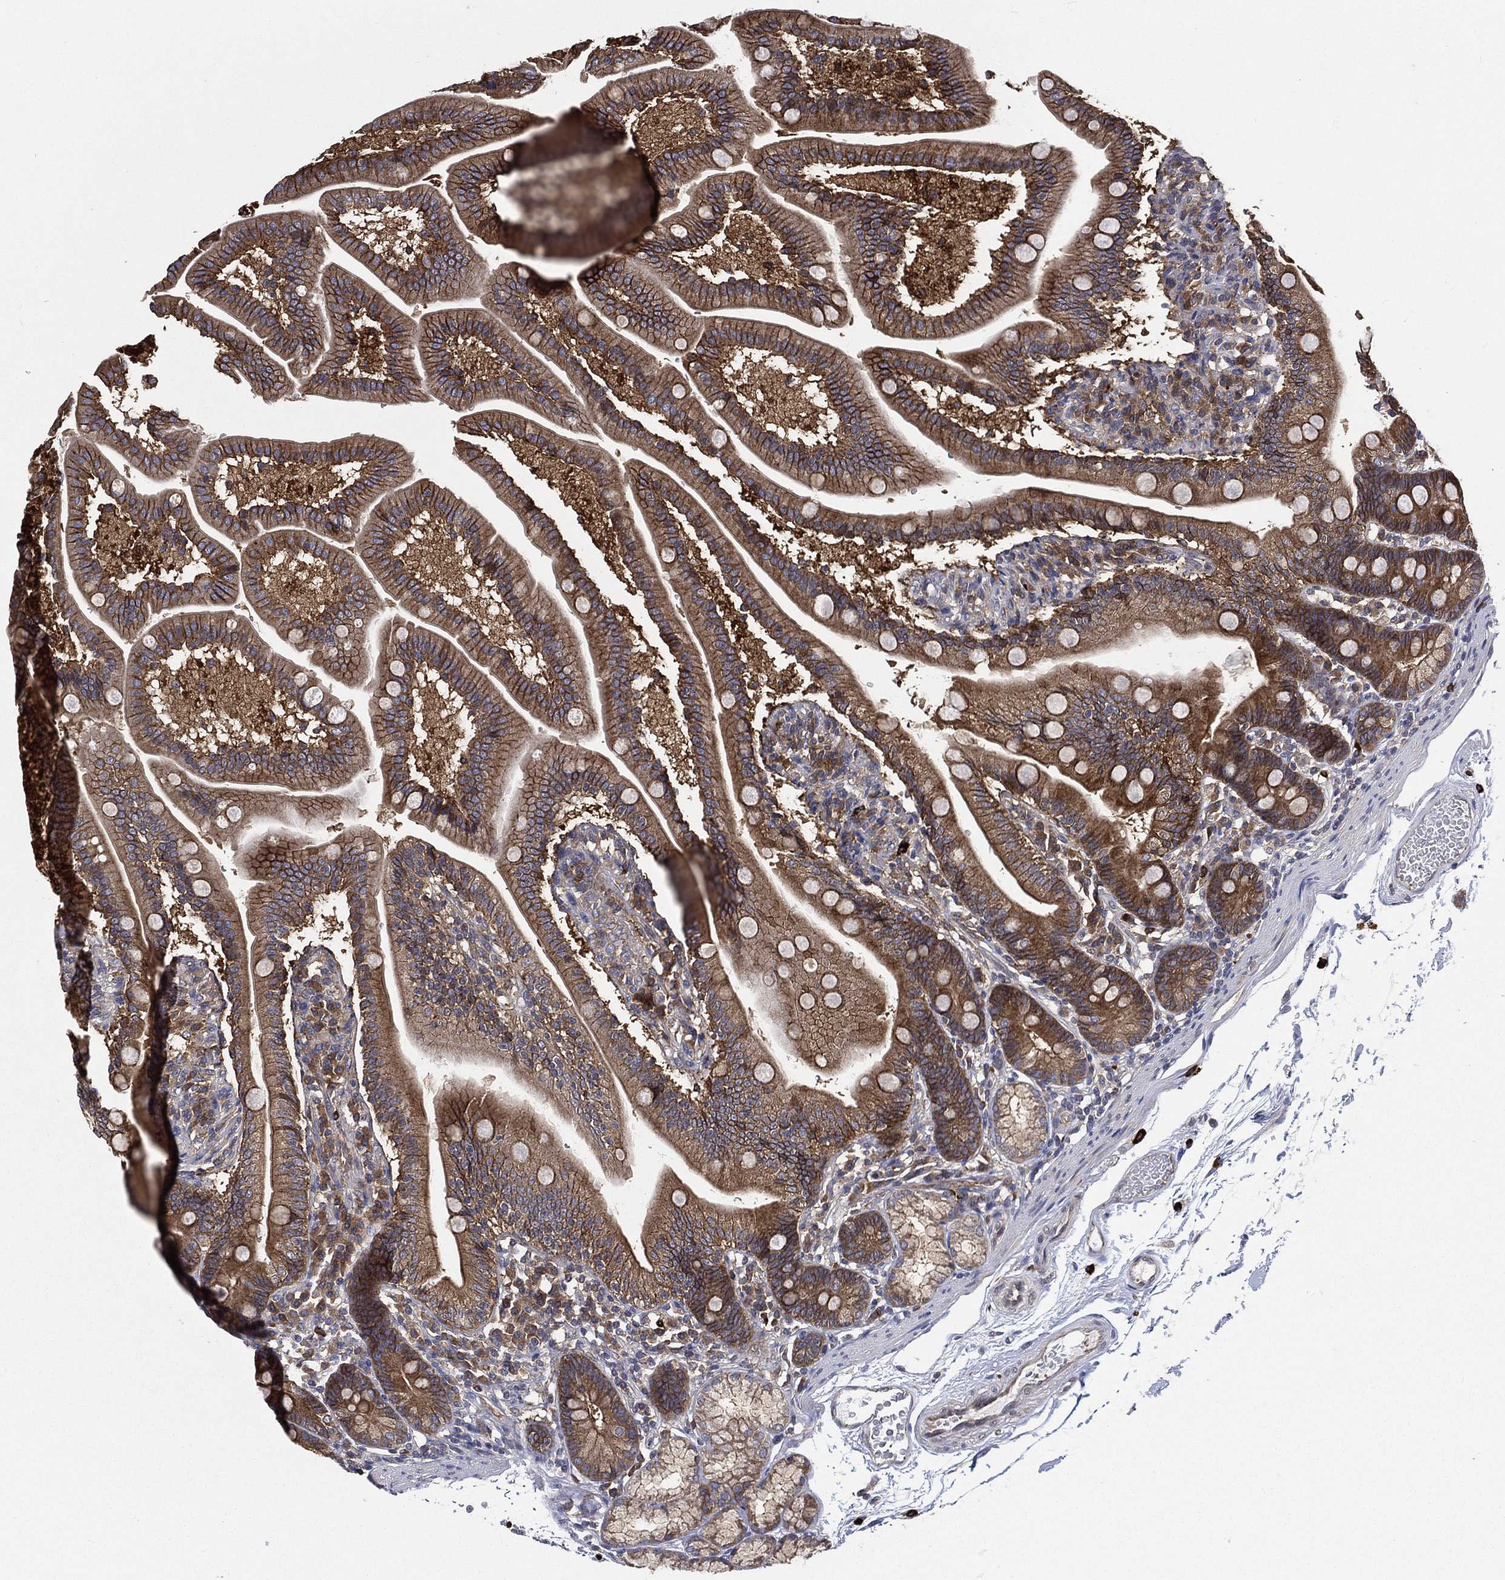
{"staining": {"intensity": "moderate", "quantity": ">75%", "location": "cytoplasmic/membranous"}, "tissue": "duodenum", "cell_type": "Glandular cells", "image_type": "normal", "snomed": [{"axis": "morphology", "description": "Normal tissue, NOS"}, {"axis": "topography", "description": "Duodenum"}], "caption": "Benign duodenum exhibits moderate cytoplasmic/membranous expression in about >75% of glandular cells (DAB (3,3'-diaminobenzidine) IHC with brightfield microscopy, high magnification)..", "gene": "SMPD3", "patient": {"sex": "female", "age": 67}}